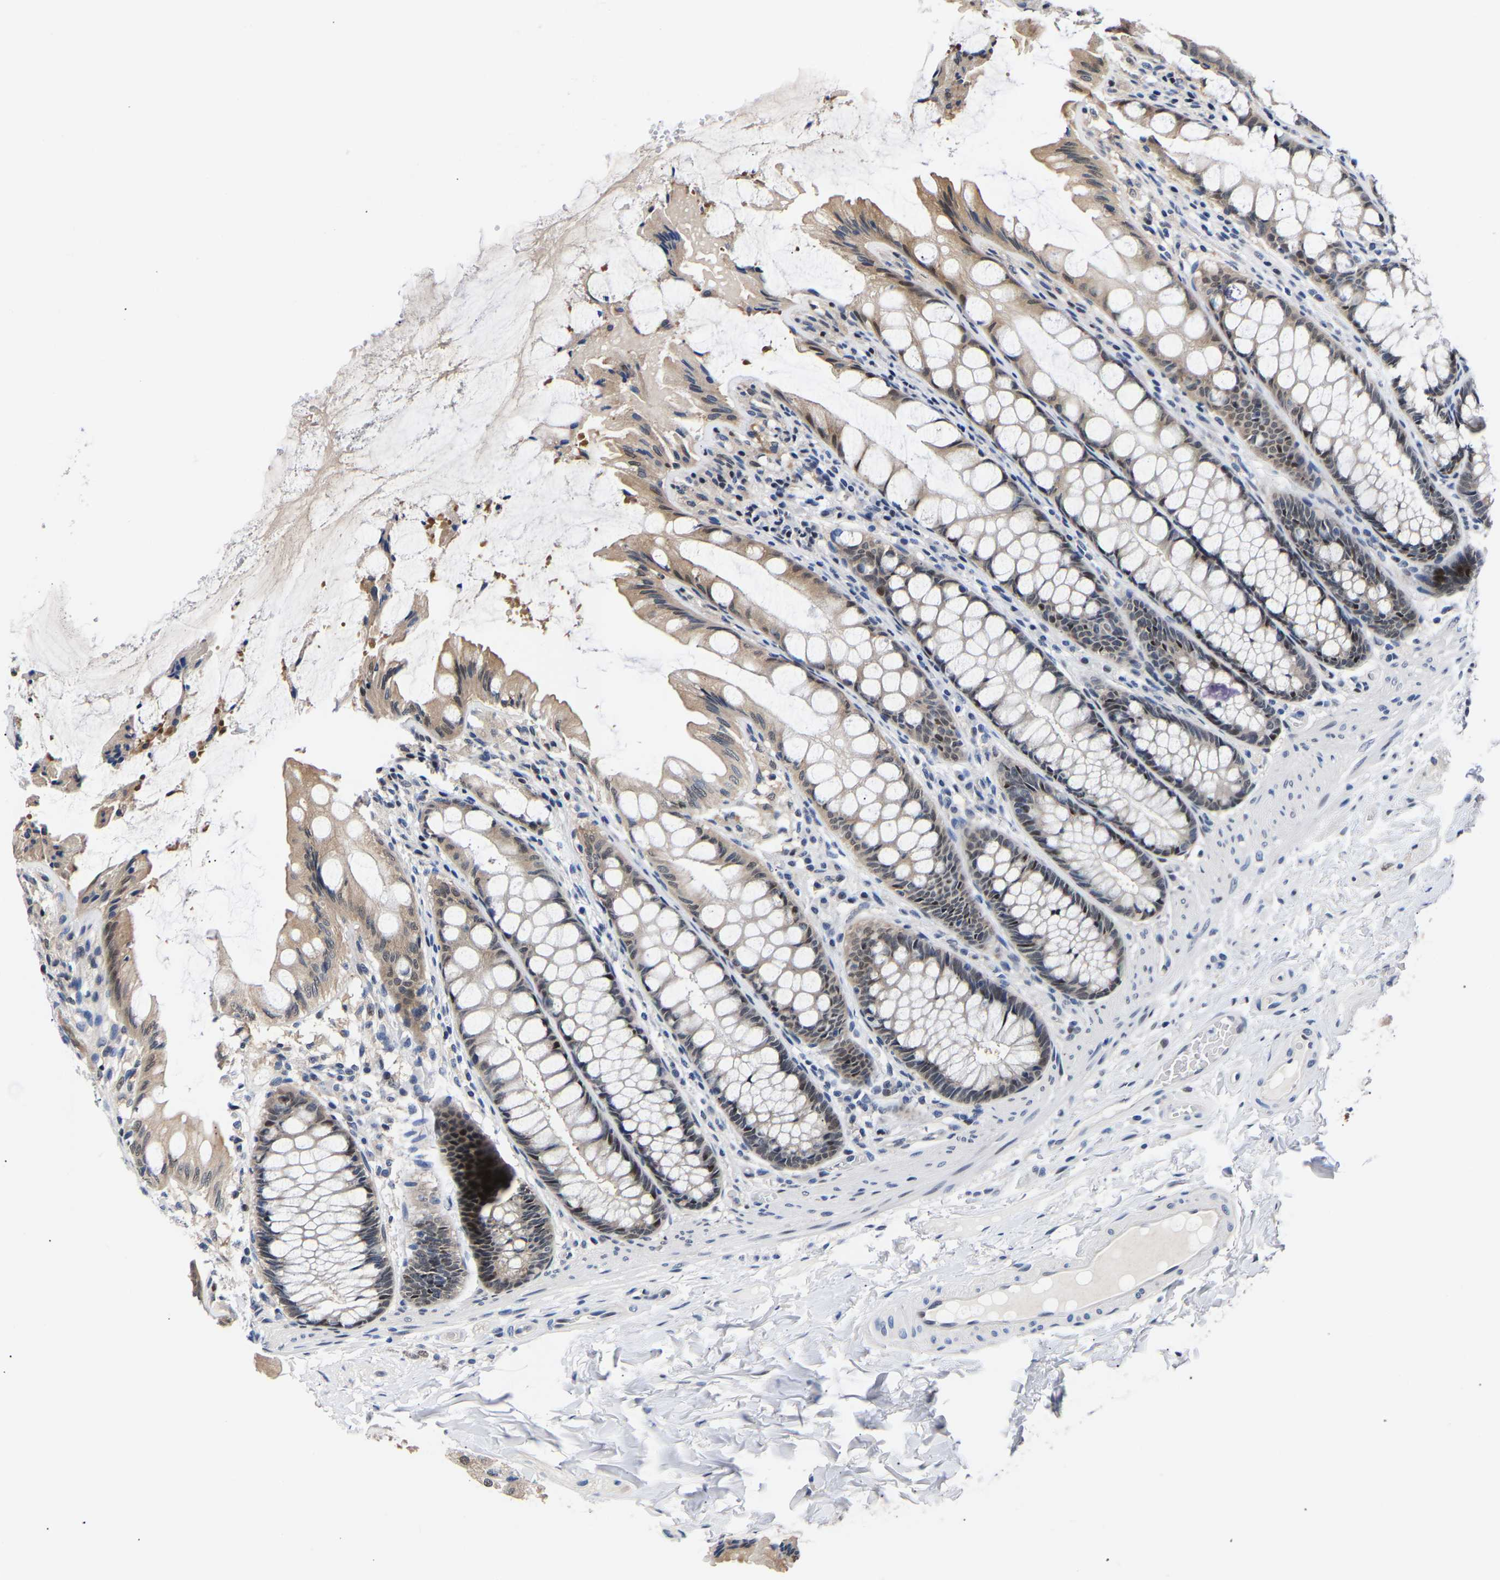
{"staining": {"intensity": "negative", "quantity": "none", "location": "none"}, "tissue": "colon", "cell_type": "Endothelial cells", "image_type": "normal", "snomed": [{"axis": "morphology", "description": "Normal tissue, NOS"}, {"axis": "topography", "description": "Colon"}], "caption": "This photomicrograph is of benign colon stained with IHC to label a protein in brown with the nuclei are counter-stained blue. There is no staining in endothelial cells.", "gene": "PTRHD1", "patient": {"sex": "male", "age": 47}}